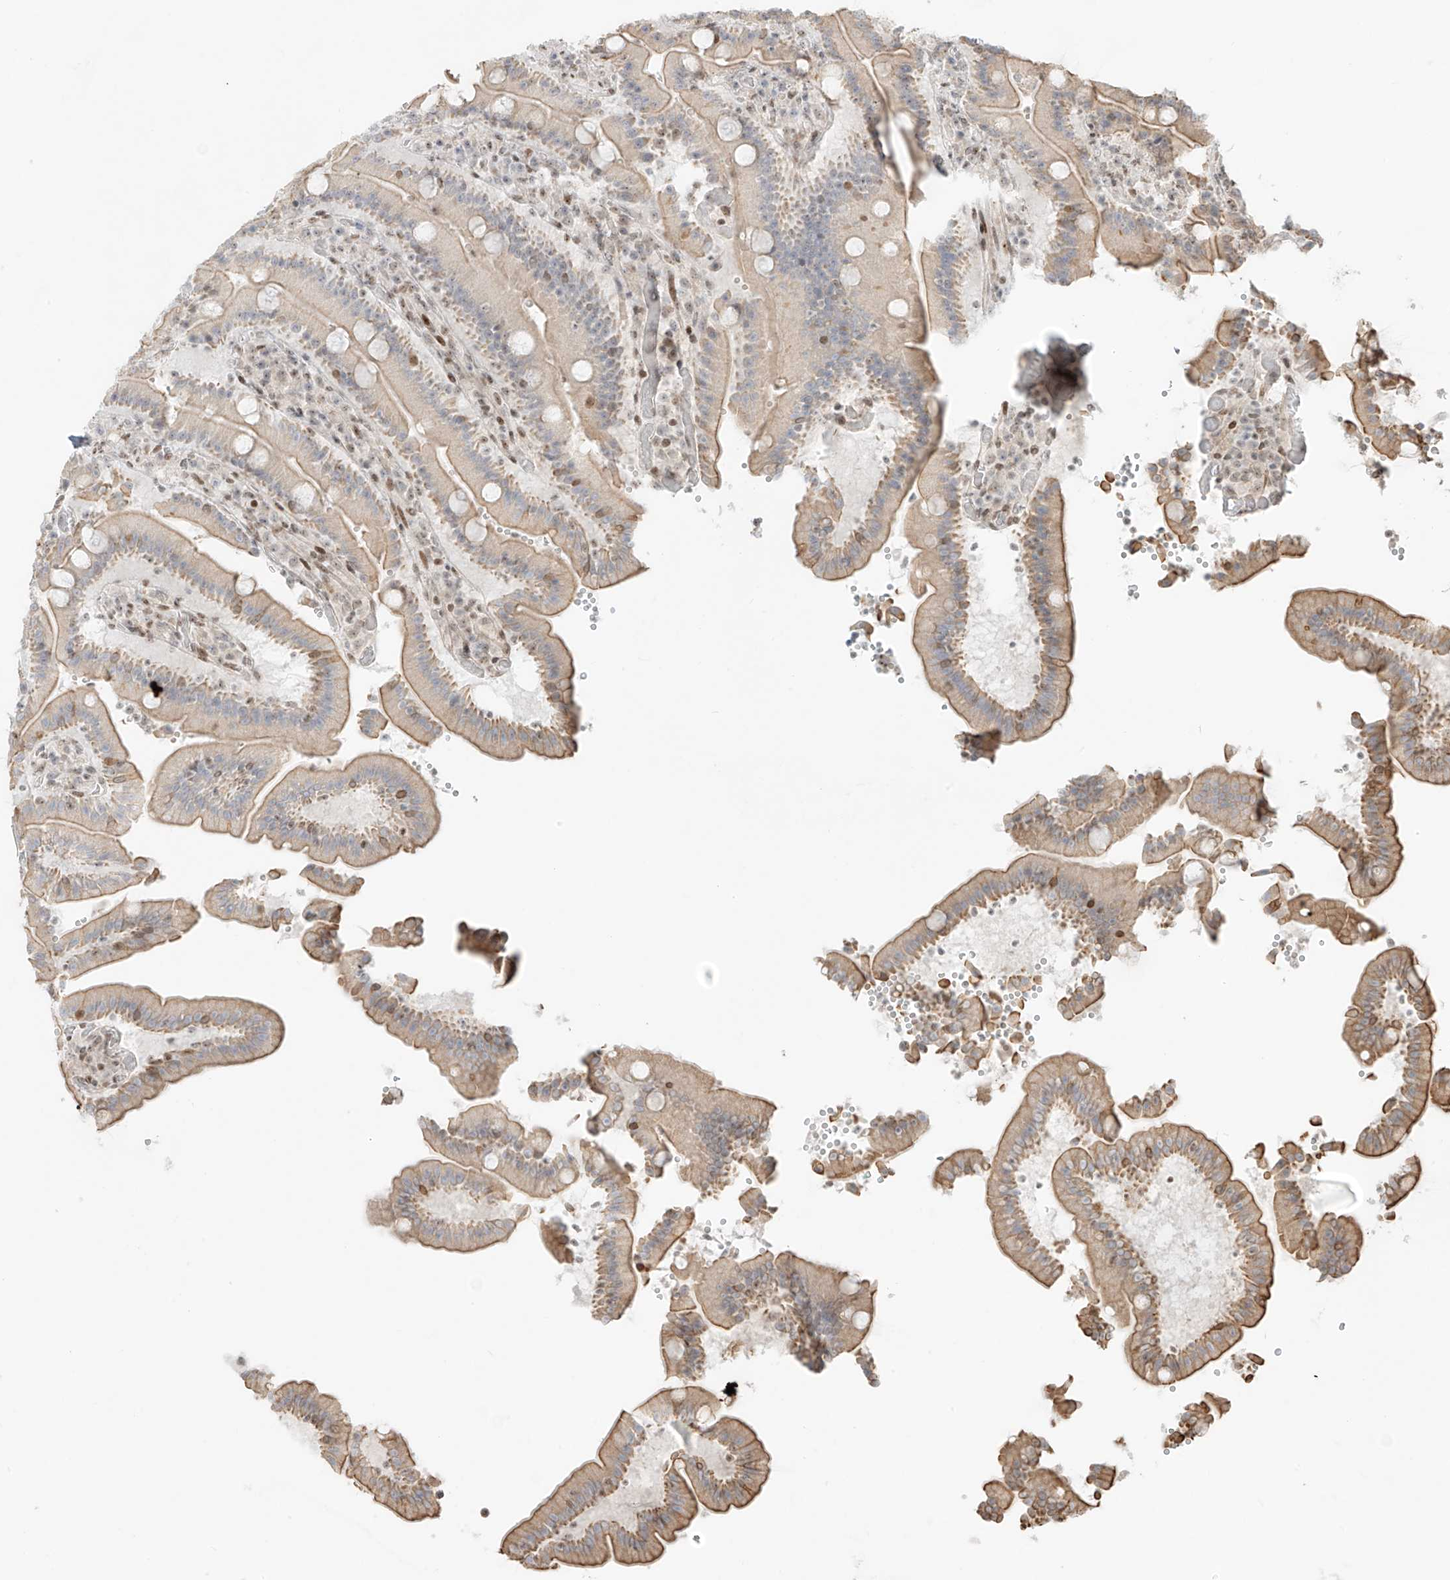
{"staining": {"intensity": "weak", "quantity": "25%-75%", "location": "cytoplasmic/membranous,nuclear"}, "tissue": "duodenum", "cell_type": "Glandular cells", "image_type": "normal", "snomed": [{"axis": "morphology", "description": "Normal tissue, NOS"}, {"axis": "topography", "description": "Duodenum"}], "caption": "The immunohistochemical stain highlights weak cytoplasmic/membranous,nuclear positivity in glandular cells of unremarkable duodenum. Immunohistochemistry (ihc) stains the protein of interest in brown and the nuclei are stained blue.", "gene": "ZNF512", "patient": {"sex": "female", "age": 62}}